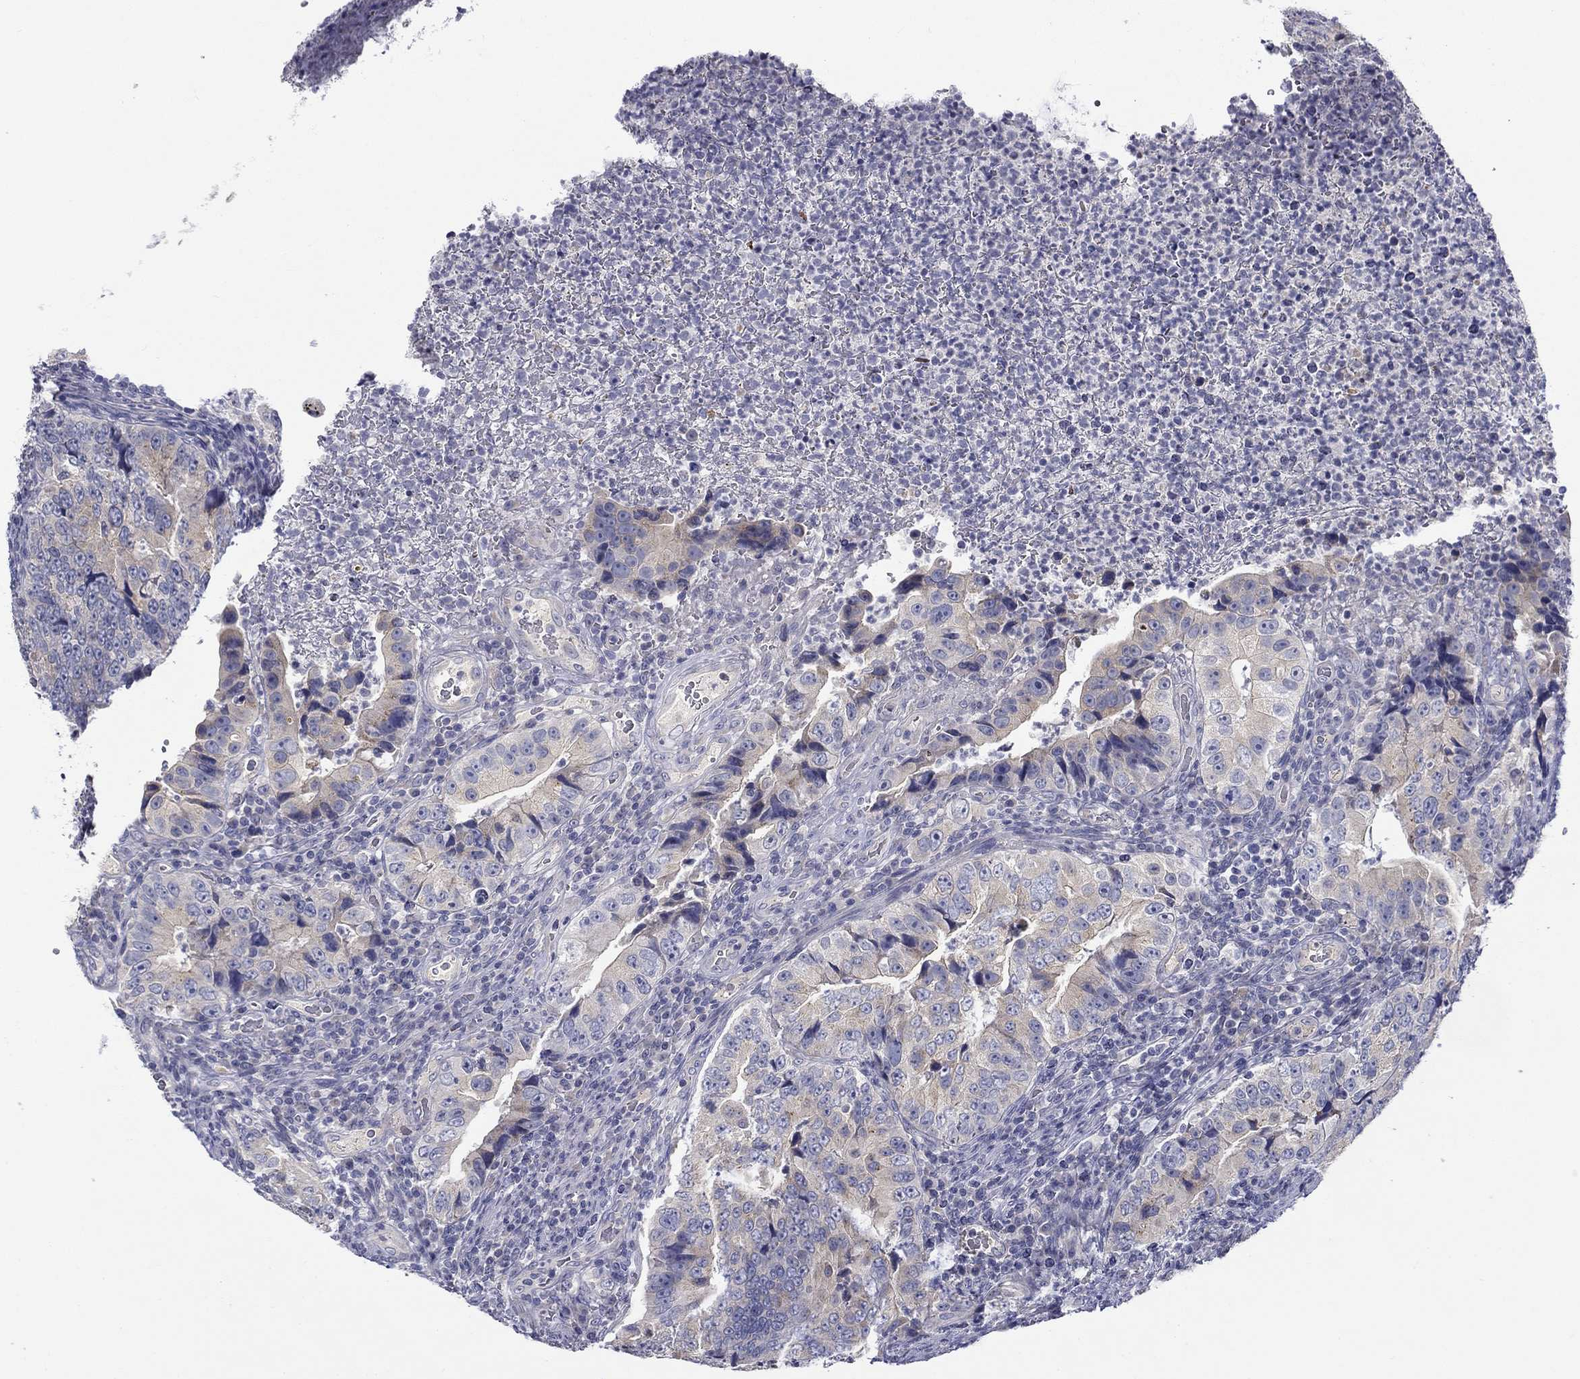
{"staining": {"intensity": "weak", "quantity": "<25%", "location": "cytoplasmic/membranous"}, "tissue": "colorectal cancer", "cell_type": "Tumor cells", "image_type": "cancer", "snomed": [{"axis": "morphology", "description": "Adenocarcinoma, NOS"}, {"axis": "topography", "description": "Colon"}], "caption": "Immunohistochemical staining of human adenocarcinoma (colorectal) exhibits no significant staining in tumor cells.", "gene": "SPATA7", "patient": {"sex": "female", "age": 72}}